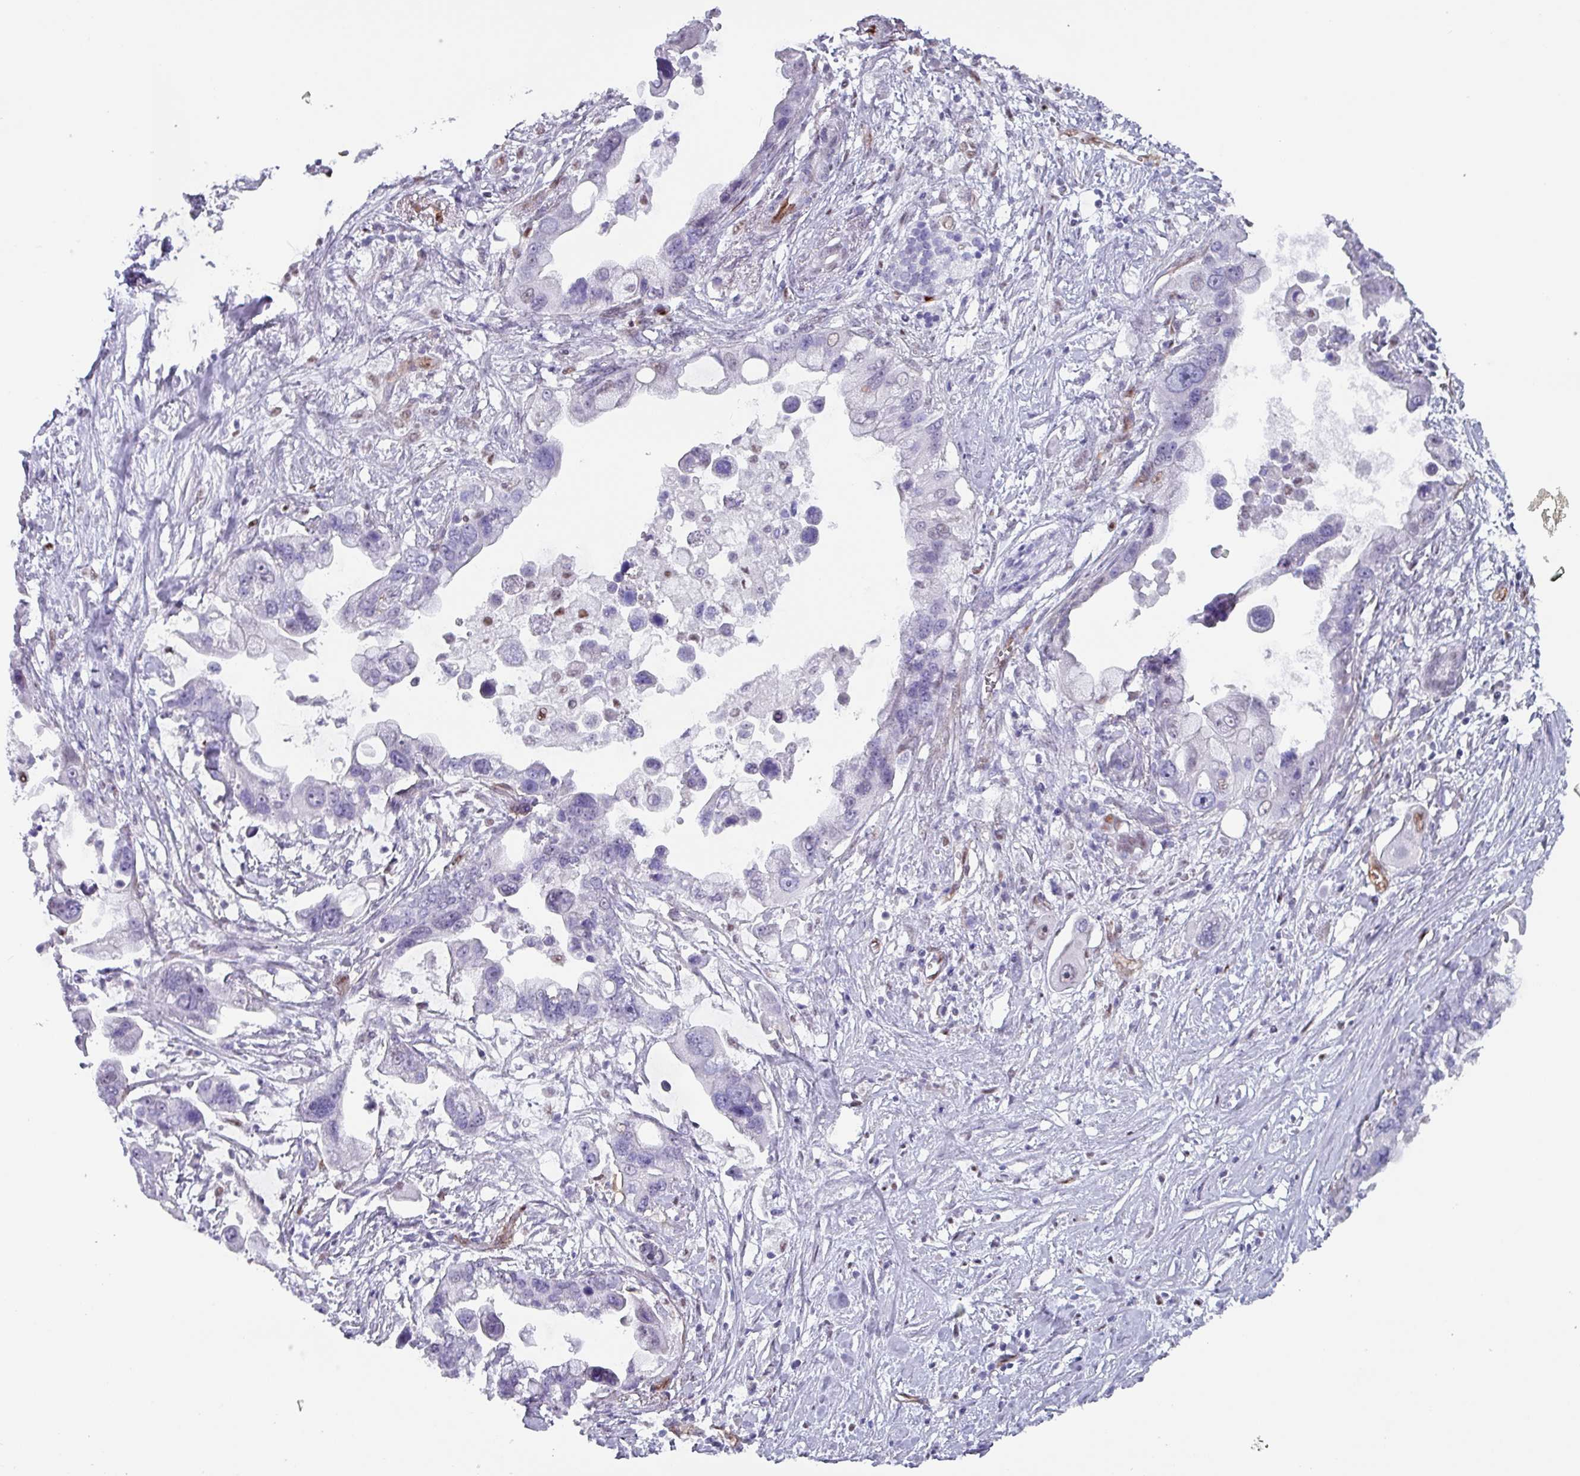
{"staining": {"intensity": "negative", "quantity": "none", "location": "none"}, "tissue": "pancreatic cancer", "cell_type": "Tumor cells", "image_type": "cancer", "snomed": [{"axis": "morphology", "description": "Adenocarcinoma, NOS"}, {"axis": "topography", "description": "Pancreas"}], "caption": "A photomicrograph of human adenocarcinoma (pancreatic) is negative for staining in tumor cells.", "gene": "ZNF816-ZNF321P", "patient": {"sex": "female", "age": 83}}